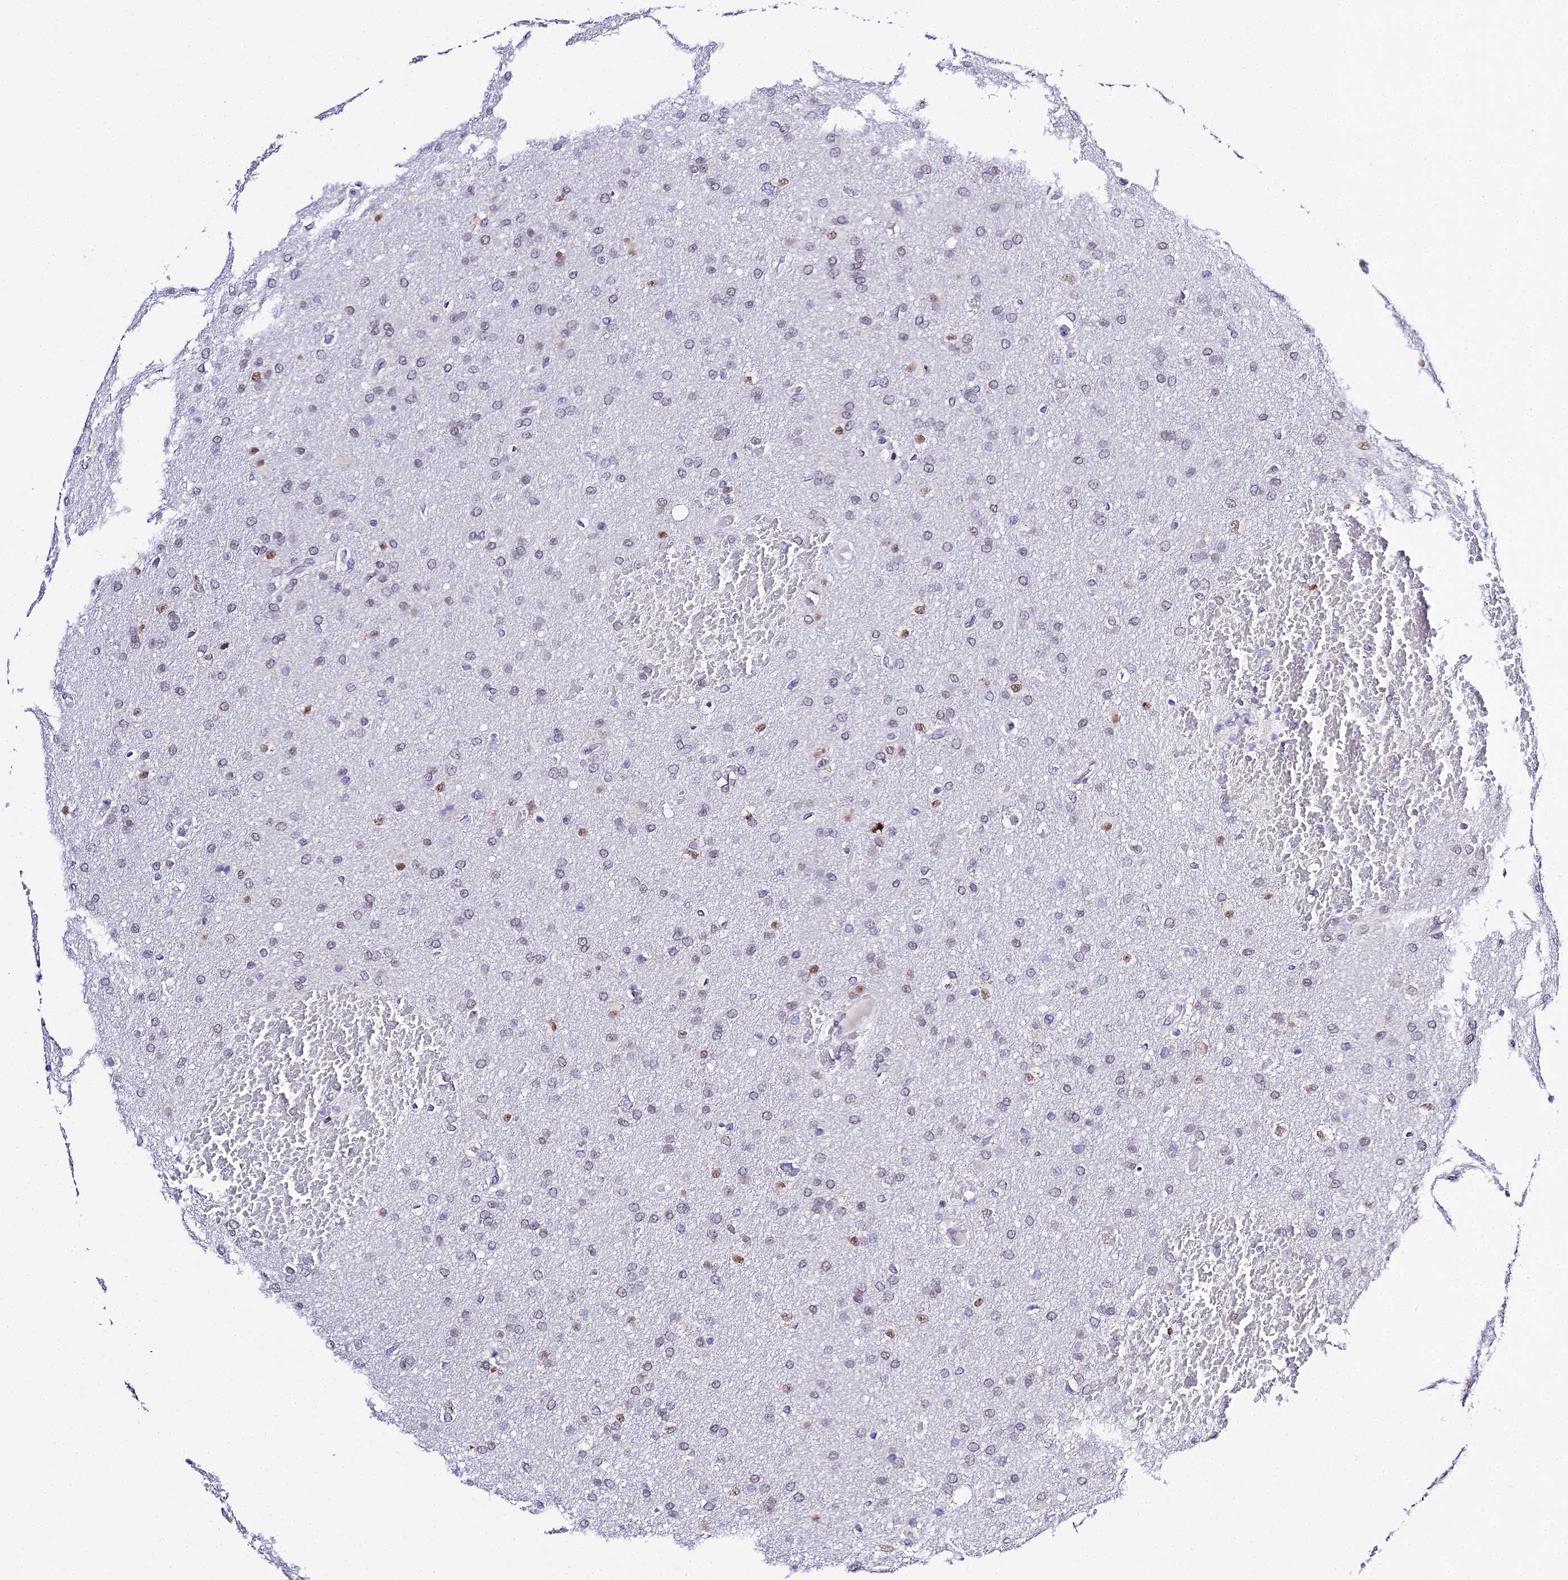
{"staining": {"intensity": "negative", "quantity": "none", "location": "none"}, "tissue": "glioma", "cell_type": "Tumor cells", "image_type": "cancer", "snomed": [{"axis": "morphology", "description": "Glioma, malignant, High grade"}, {"axis": "topography", "description": "Cerebral cortex"}], "caption": "Histopathology image shows no significant protein staining in tumor cells of high-grade glioma (malignant).", "gene": "POFUT2", "patient": {"sex": "female", "age": 36}}